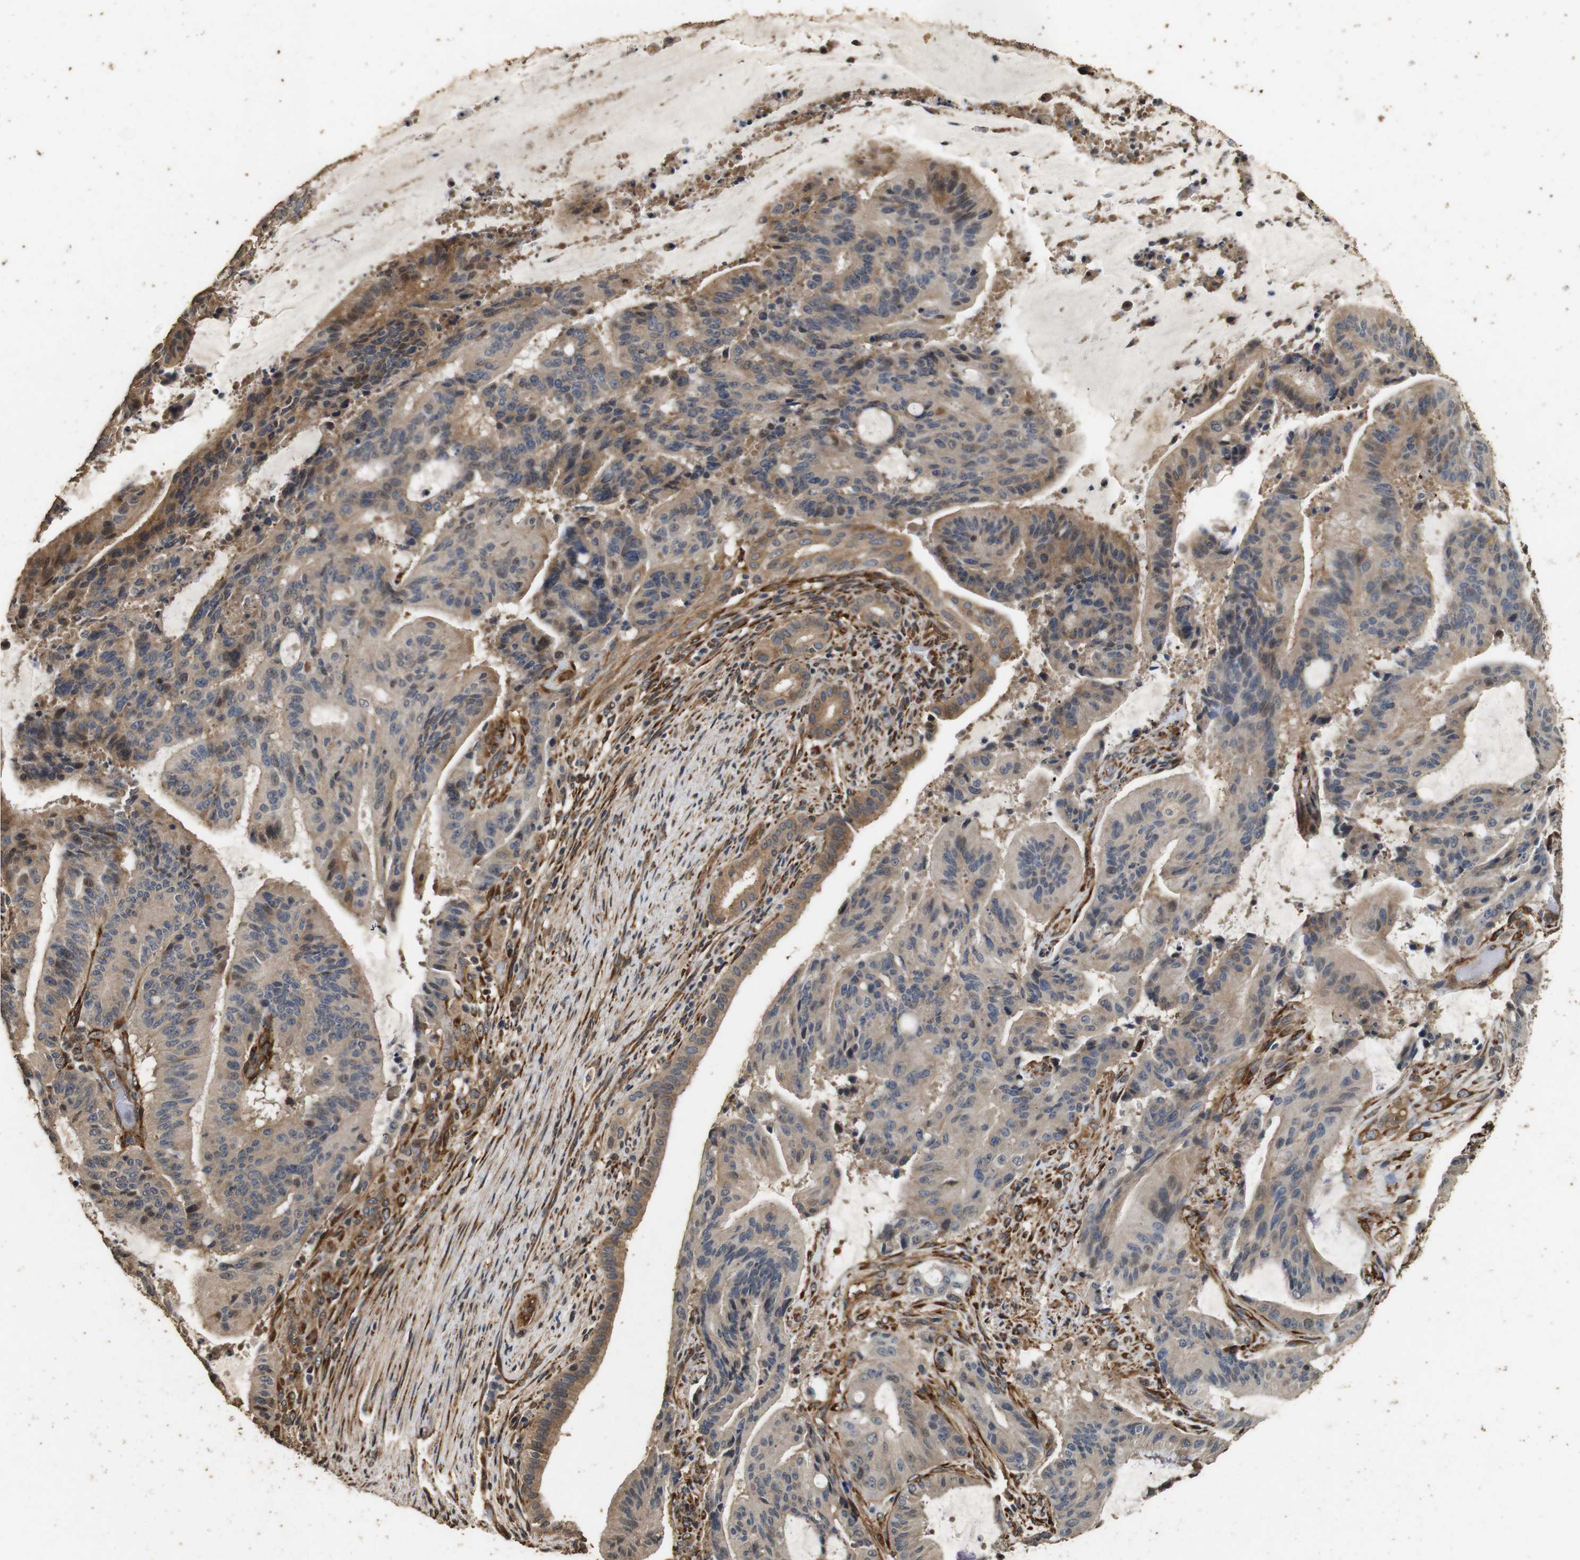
{"staining": {"intensity": "moderate", "quantity": "25%-75%", "location": "cytoplasmic/membranous"}, "tissue": "liver cancer", "cell_type": "Tumor cells", "image_type": "cancer", "snomed": [{"axis": "morphology", "description": "Cholangiocarcinoma"}, {"axis": "topography", "description": "Liver"}], "caption": "Immunohistochemistry micrograph of neoplastic tissue: liver cancer stained using IHC demonstrates medium levels of moderate protein expression localized specifically in the cytoplasmic/membranous of tumor cells, appearing as a cytoplasmic/membranous brown color.", "gene": "CNPY4", "patient": {"sex": "female", "age": 73}}